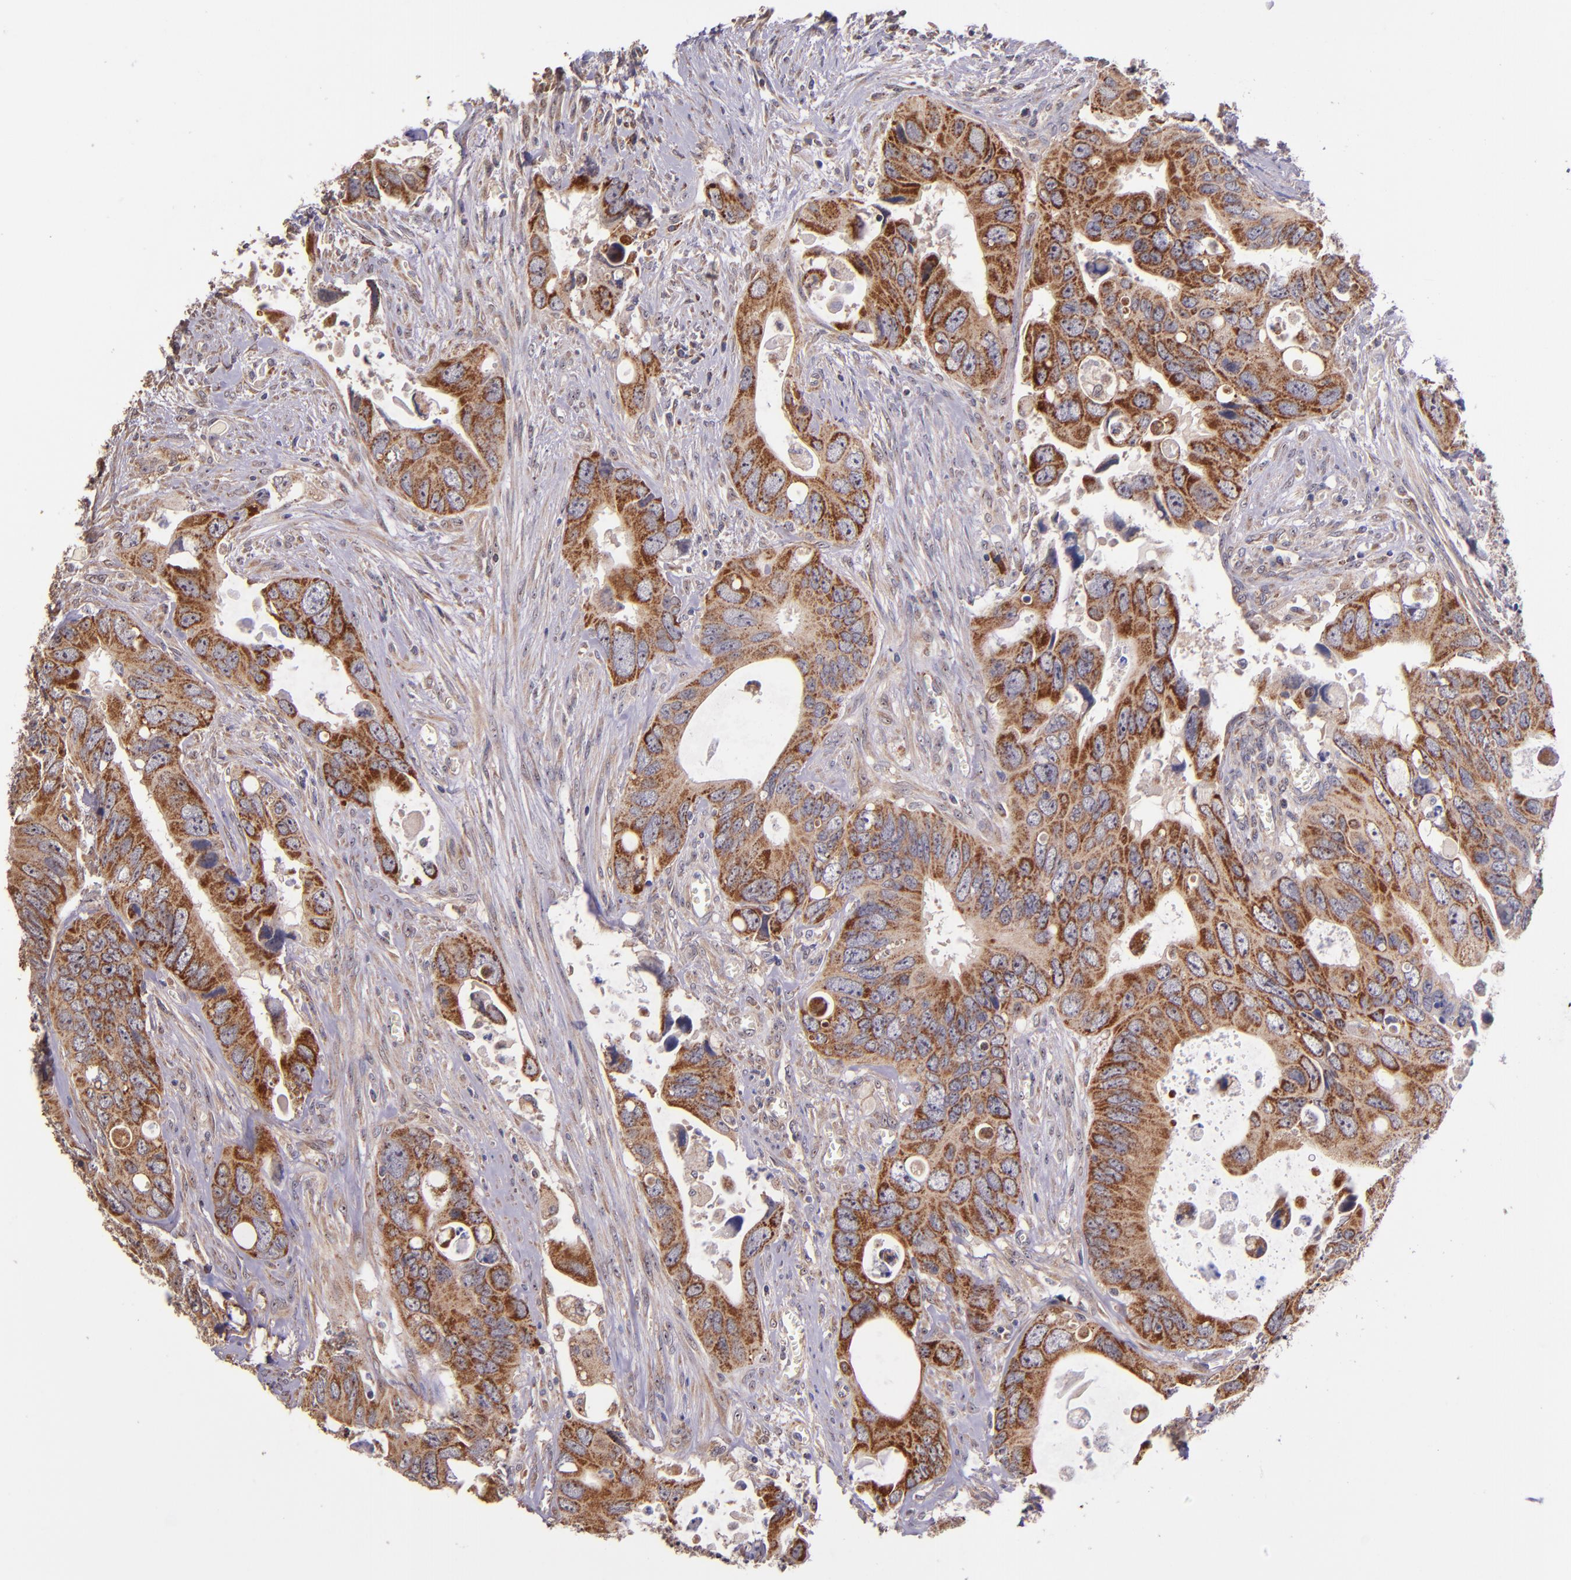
{"staining": {"intensity": "strong", "quantity": ">75%", "location": "cytoplasmic/membranous"}, "tissue": "colorectal cancer", "cell_type": "Tumor cells", "image_type": "cancer", "snomed": [{"axis": "morphology", "description": "Adenocarcinoma, NOS"}, {"axis": "topography", "description": "Rectum"}], "caption": "Protein staining shows strong cytoplasmic/membranous positivity in approximately >75% of tumor cells in colorectal cancer.", "gene": "SHC1", "patient": {"sex": "male", "age": 70}}